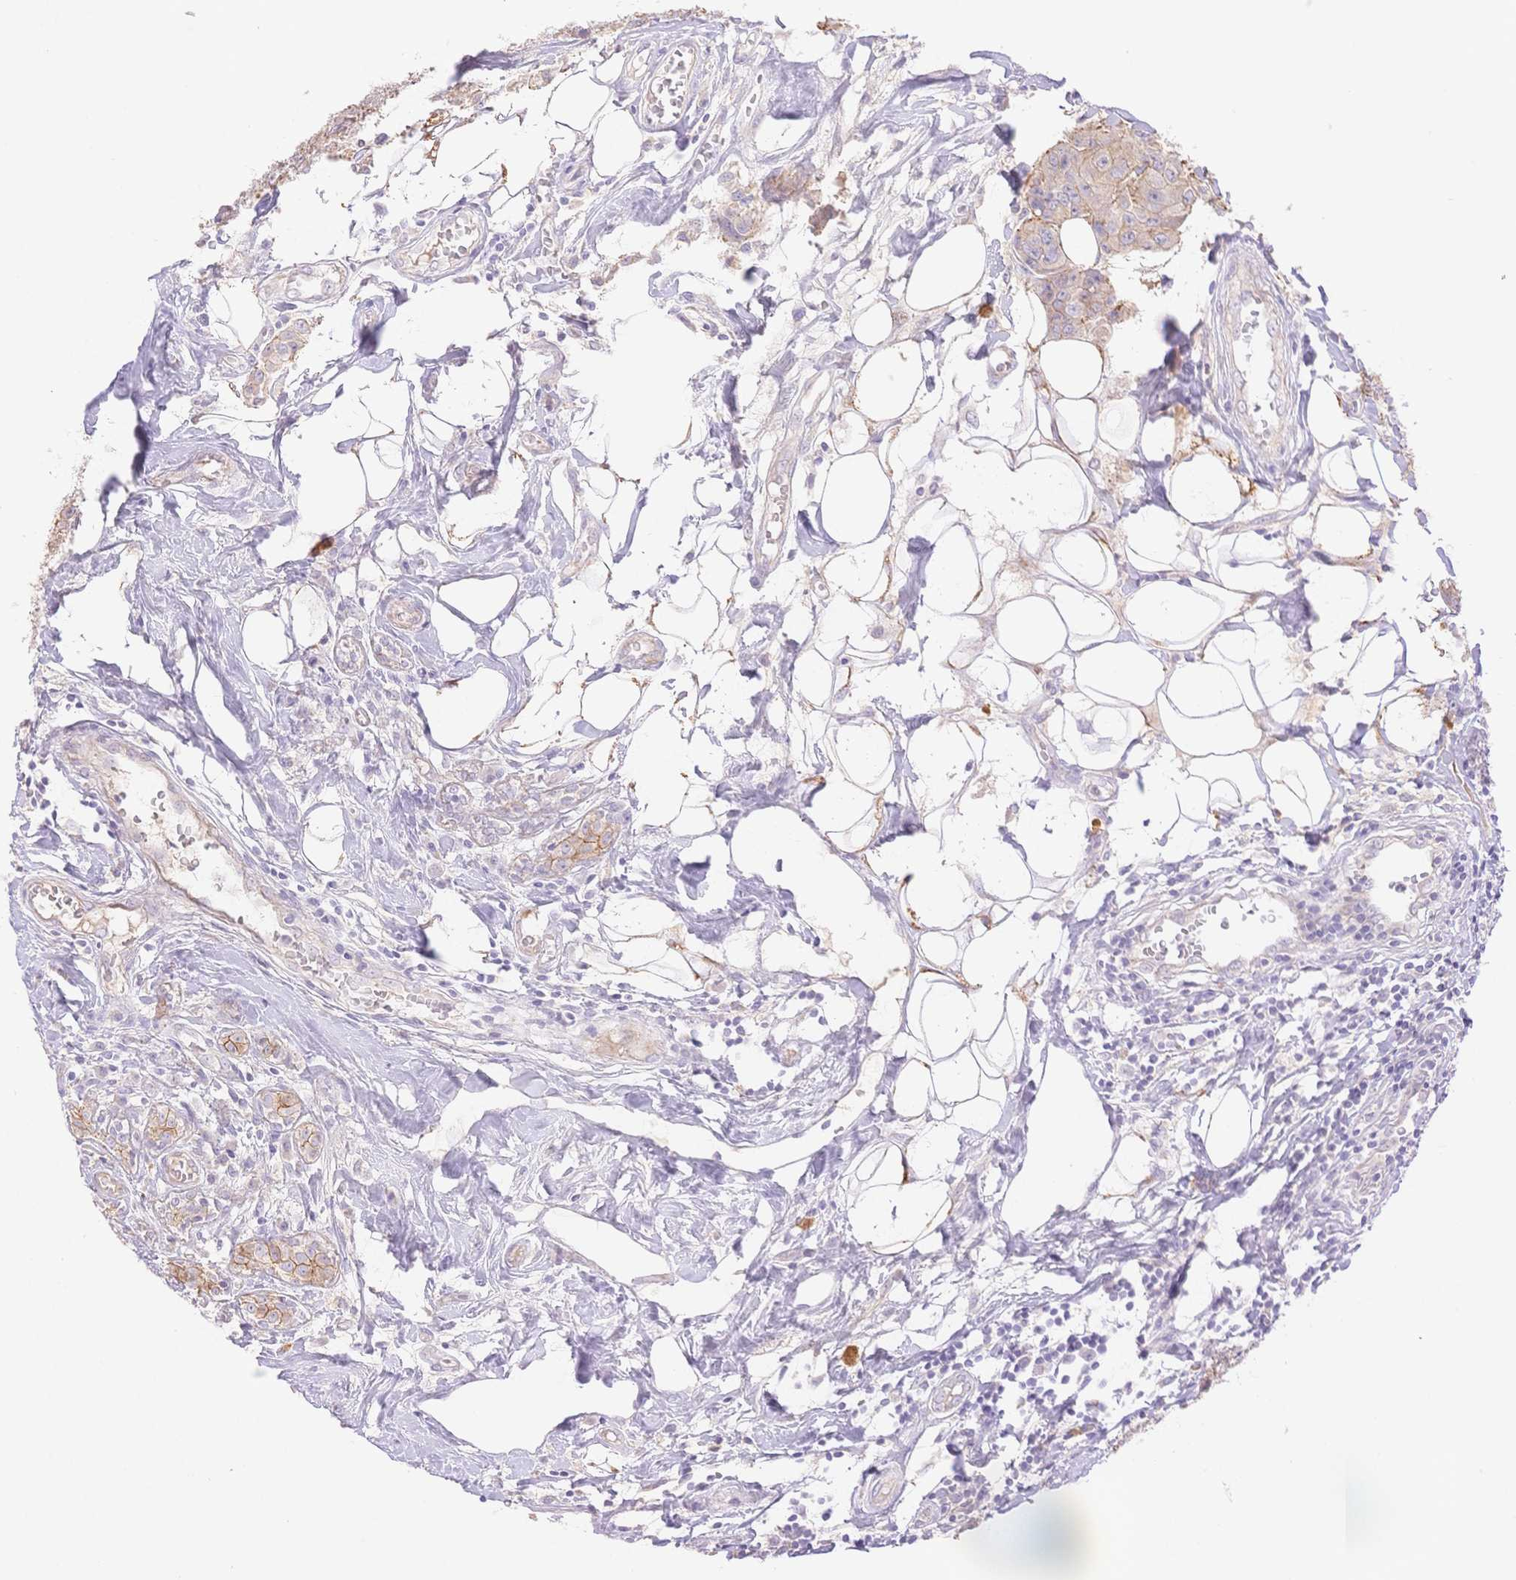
{"staining": {"intensity": "weak", "quantity": "25%-75%", "location": "cytoplasmic/membranous"}, "tissue": "breast cancer", "cell_type": "Tumor cells", "image_type": "cancer", "snomed": [{"axis": "morphology", "description": "Duct carcinoma"}, {"axis": "topography", "description": "Breast"}], "caption": "Approximately 25%-75% of tumor cells in human breast infiltrating ductal carcinoma display weak cytoplasmic/membranous protein positivity as visualized by brown immunohistochemical staining.", "gene": "WDR54", "patient": {"sex": "female", "age": 43}}